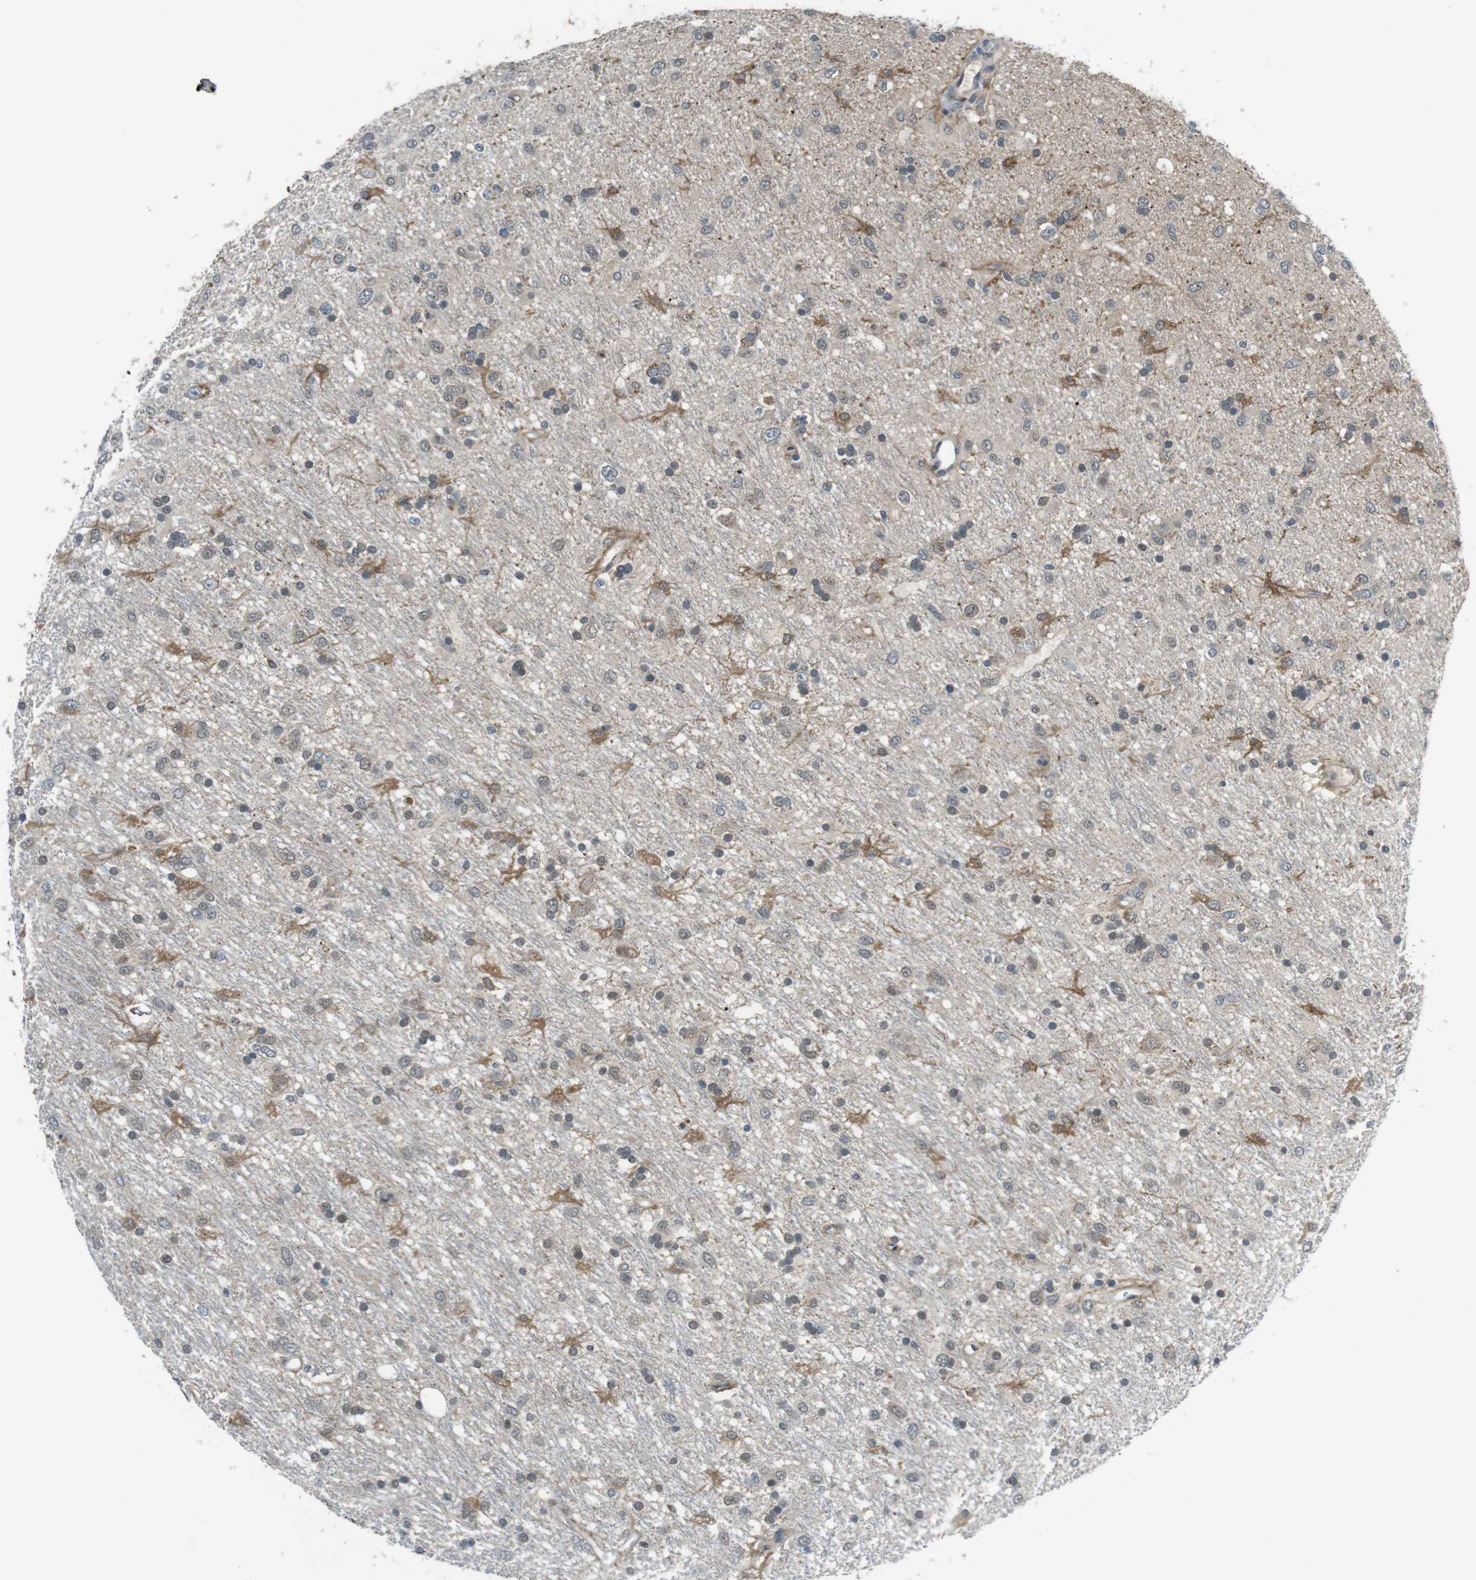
{"staining": {"intensity": "moderate", "quantity": "<25%", "location": "cytoplasmic/membranous"}, "tissue": "glioma", "cell_type": "Tumor cells", "image_type": "cancer", "snomed": [{"axis": "morphology", "description": "Glioma, malignant, Low grade"}, {"axis": "topography", "description": "Brain"}], "caption": "Immunohistochemistry of malignant low-grade glioma demonstrates low levels of moderate cytoplasmic/membranous positivity in about <25% of tumor cells.", "gene": "MAPKAPK5", "patient": {"sex": "male", "age": 77}}